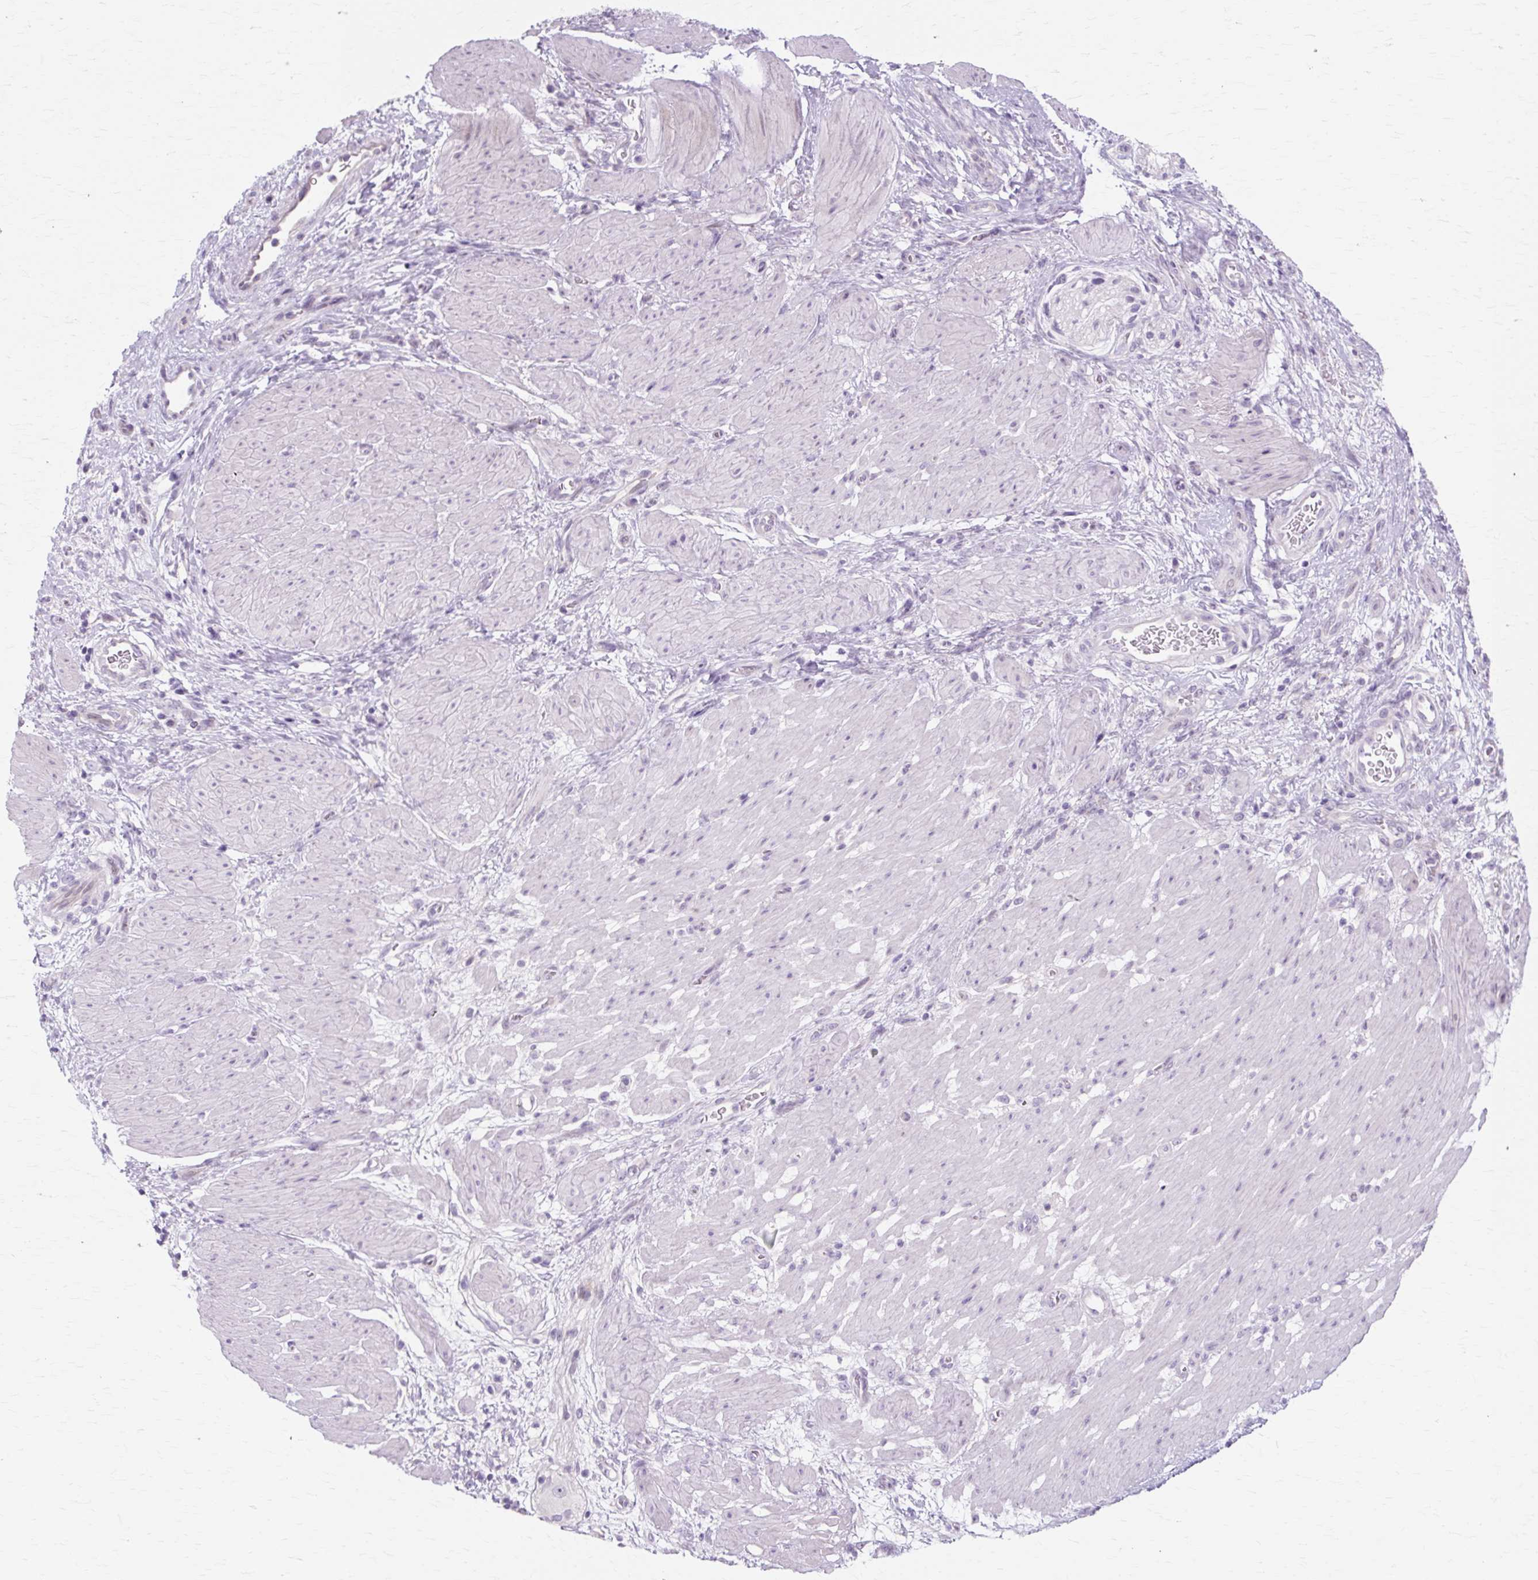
{"staining": {"intensity": "negative", "quantity": "none", "location": "none"}, "tissue": "stomach cancer", "cell_type": "Tumor cells", "image_type": "cancer", "snomed": [{"axis": "morphology", "description": "Adenocarcinoma, NOS"}, {"axis": "topography", "description": "Stomach"}], "caption": "Immunohistochemistry (IHC) image of stomach adenocarcinoma stained for a protein (brown), which reveals no expression in tumor cells.", "gene": "IRX2", "patient": {"sex": "male", "age": 48}}